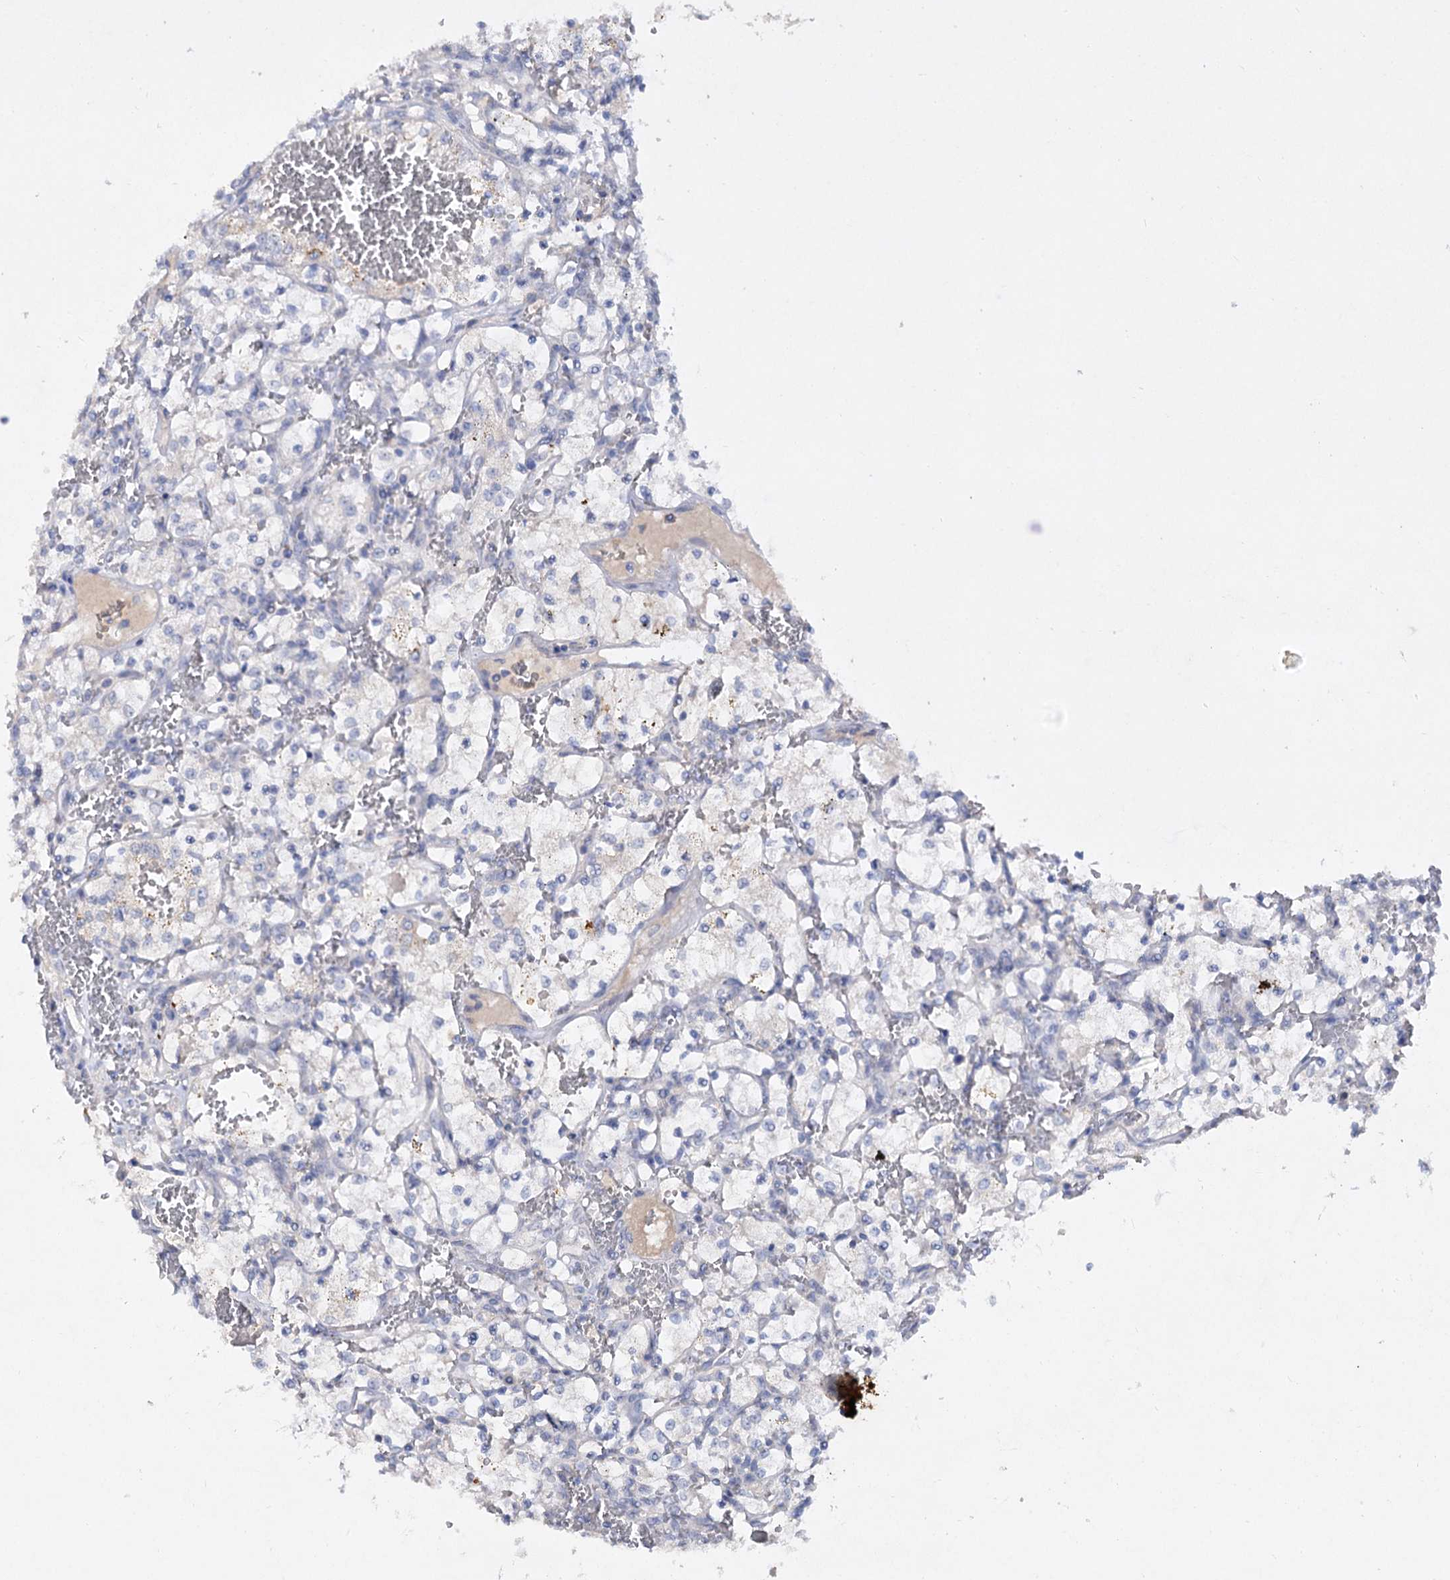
{"staining": {"intensity": "negative", "quantity": "none", "location": "none"}, "tissue": "renal cancer", "cell_type": "Tumor cells", "image_type": "cancer", "snomed": [{"axis": "morphology", "description": "Adenocarcinoma, NOS"}, {"axis": "topography", "description": "Kidney"}], "caption": "This histopathology image is of adenocarcinoma (renal) stained with IHC to label a protein in brown with the nuclei are counter-stained blue. There is no positivity in tumor cells.", "gene": "ATP4A", "patient": {"sex": "female", "age": 69}}